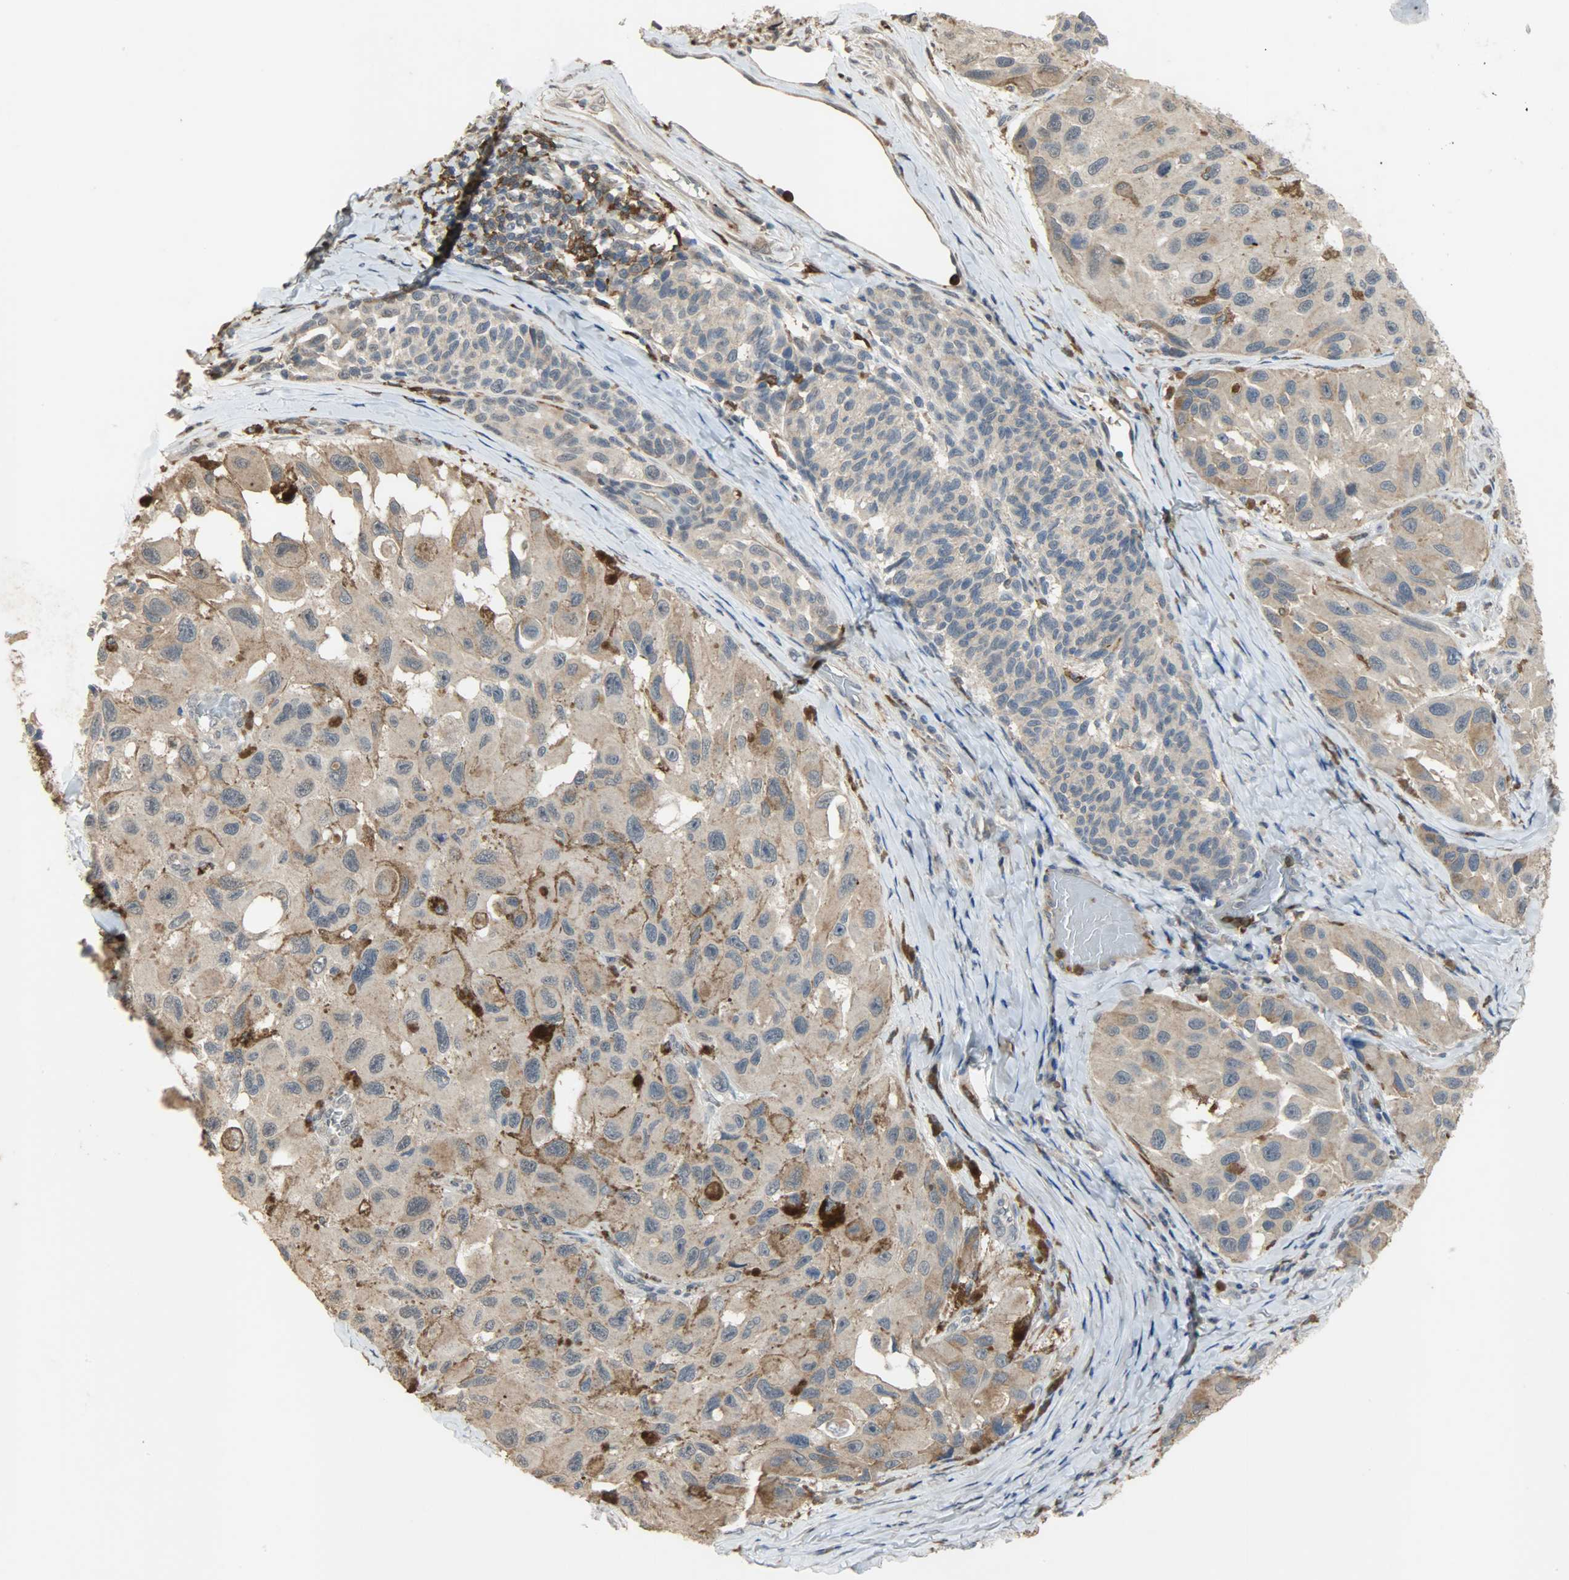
{"staining": {"intensity": "weak", "quantity": ">75%", "location": "cytoplasmic/membranous"}, "tissue": "melanoma", "cell_type": "Tumor cells", "image_type": "cancer", "snomed": [{"axis": "morphology", "description": "Malignant melanoma, NOS"}, {"axis": "topography", "description": "Skin"}], "caption": "Malignant melanoma stained for a protein (brown) exhibits weak cytoplasmic/membranous positive staining in approximately >75% of tumor cells.", "gene": "SKAP2", "patient": {"sex": "female", "age": 73}}